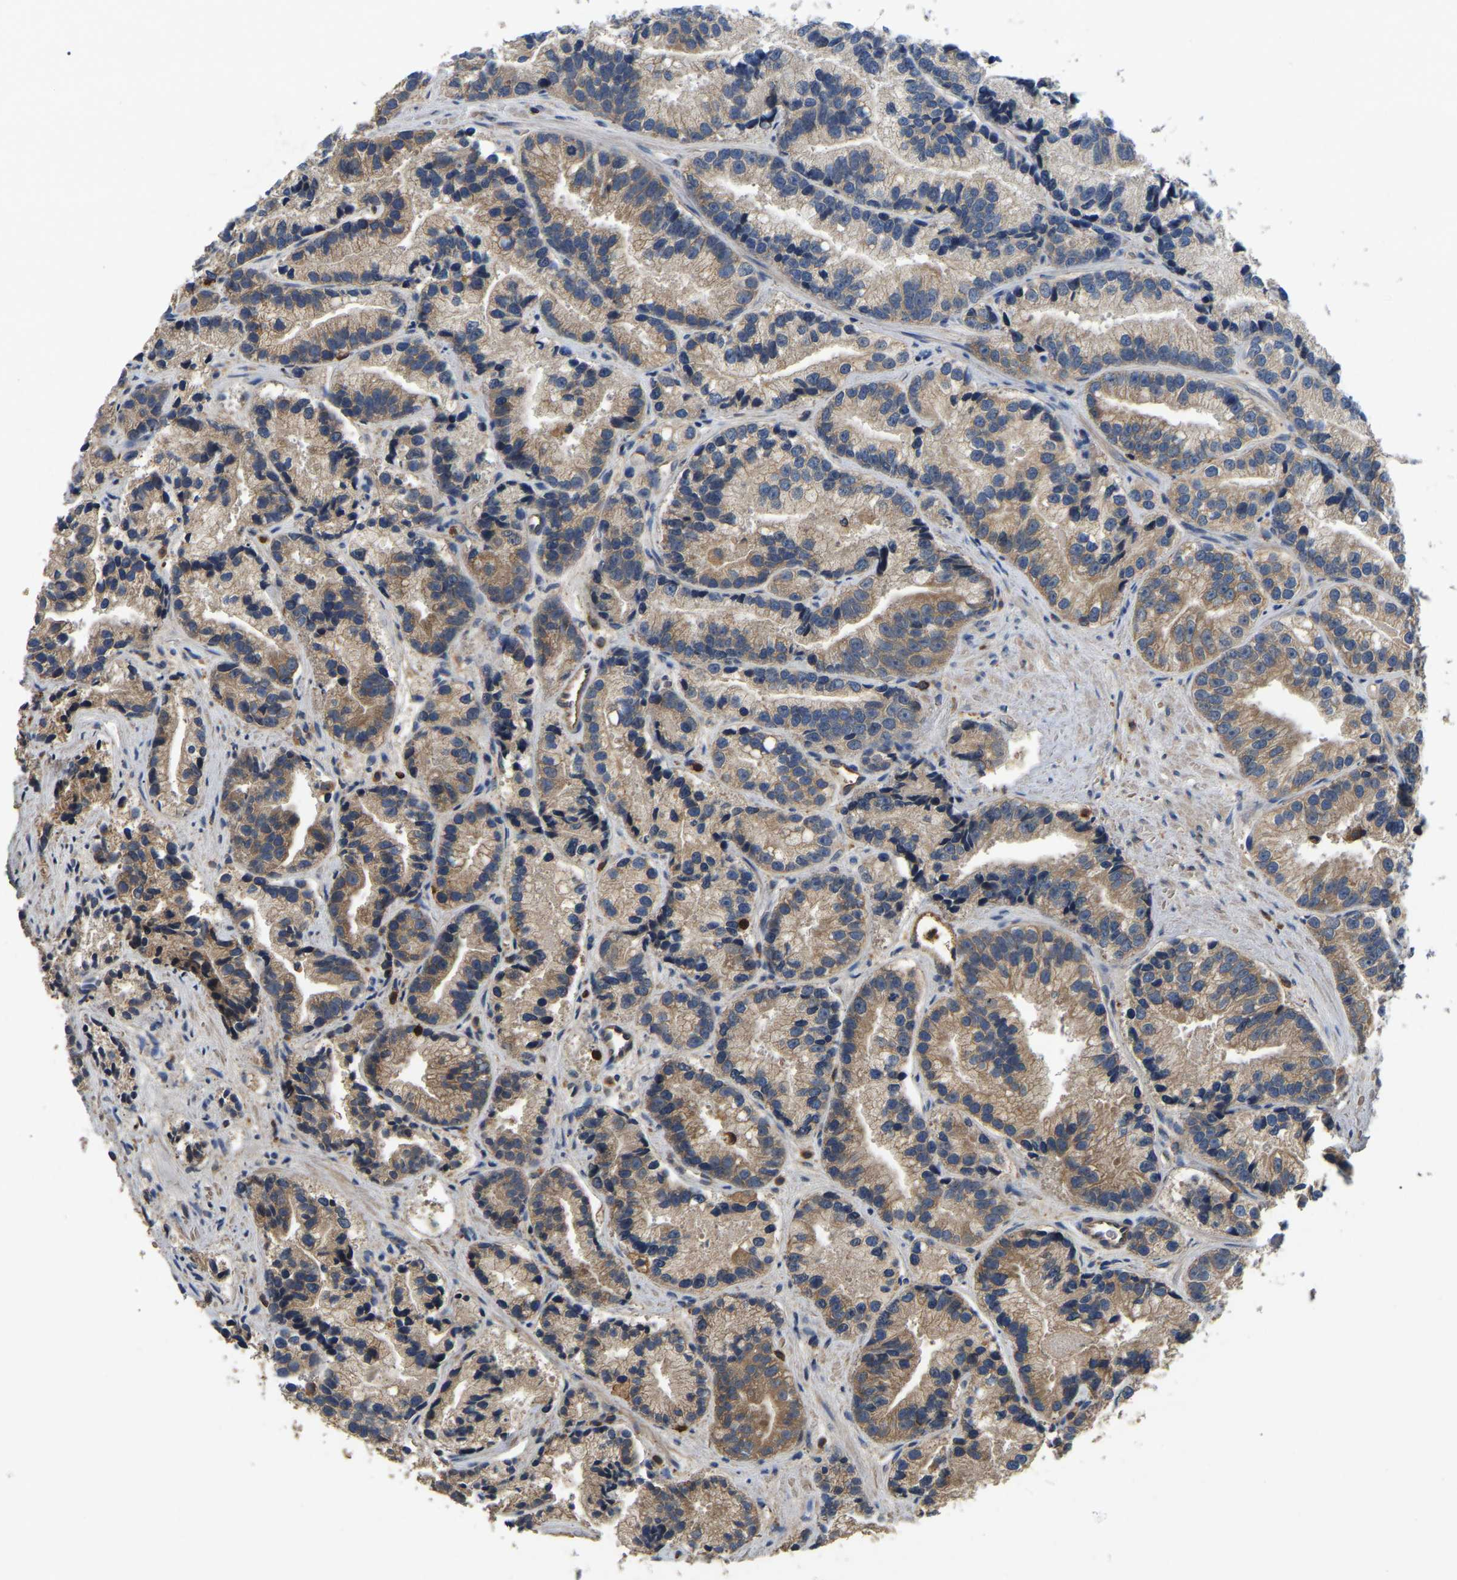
{"staining": {"intensity": "weak", "quantity": "25%-75%", "location": "cytoplasmic/membranous"}, "tissue": "prostate cancer", "cell_type": "Tumor cells", "image_type": "cancer", "snomed": [{"axis": "morphology", "description": "Adenocarcinoma, Low grade"}, {"axis": "topography", "description": "Prostate"}], "caption": "IHC of prostate cancer shows low levels of weak cytoplasmic/membranous positivity in about 25%-75% of tumor cells. (DAB = brown stain, brightfield microscopy at high magnification).", "gene": "SMPD2", "patient": {"sex": "male", "age": 89}}